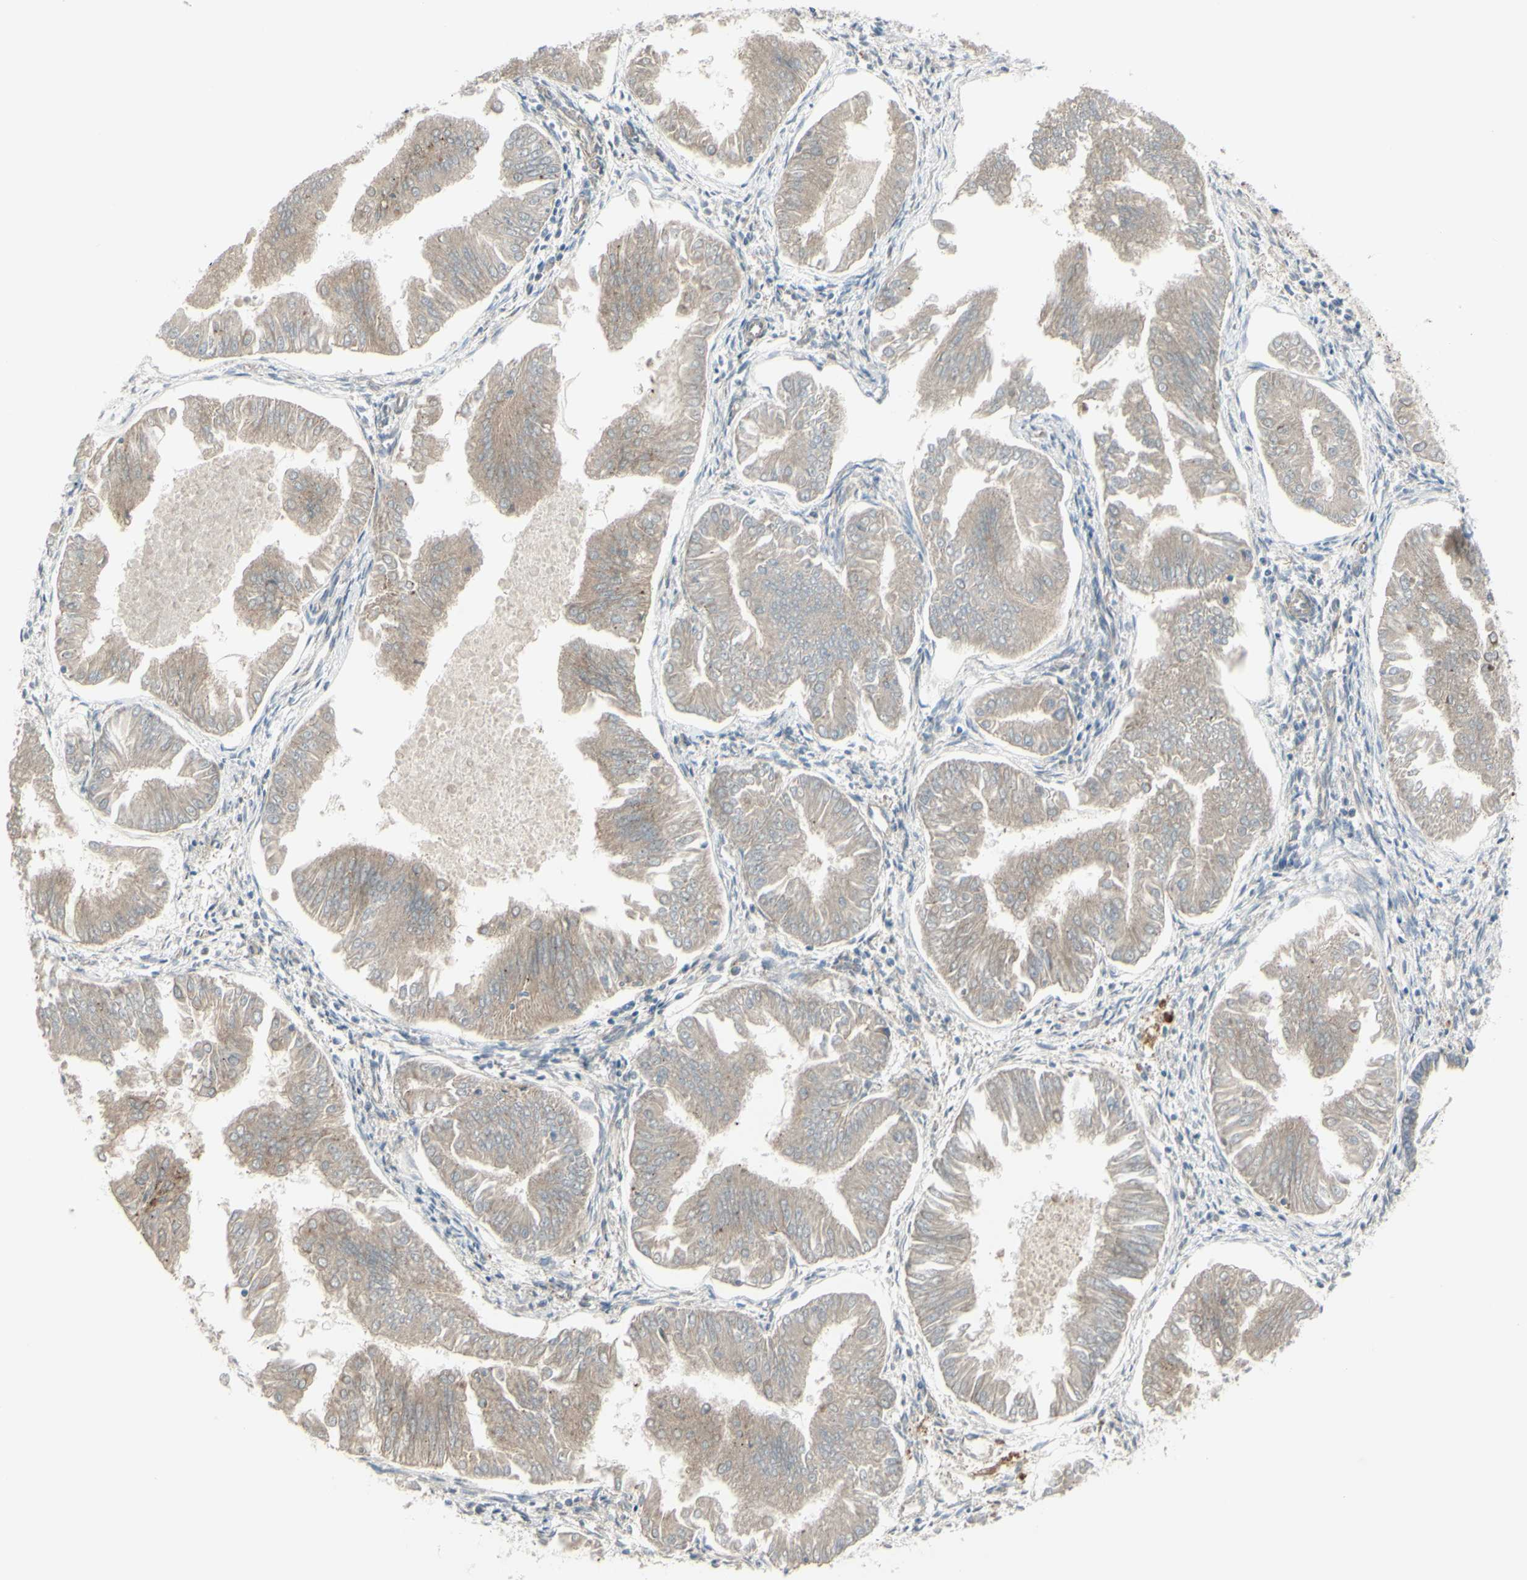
{"staining": {"intensity": "weak", "quantity": "<25%", "location": "cytoplasmic/membranous"}, "tissue": "endometrial cancer", "cell_type": "Tumor cells", "image_type": "cancer", "snomed": [{"axis": "morphology", "description": "Adenocarcinoma, NOS"}, {"axis": "topography", "description": "Endometrium"}], "caption": "Tumor cells are negative for brown protein staining in endometrial adenocarcinoma. The staining was performed using DAB (3,3'-diaminobenzidine) to visualize the protein expression in brown, while the nuclei were stained in blue with hematoxylin (Magnification: 20x).", "gene": "FGFR2", "patient": {"sex": "female", "age": 53}}